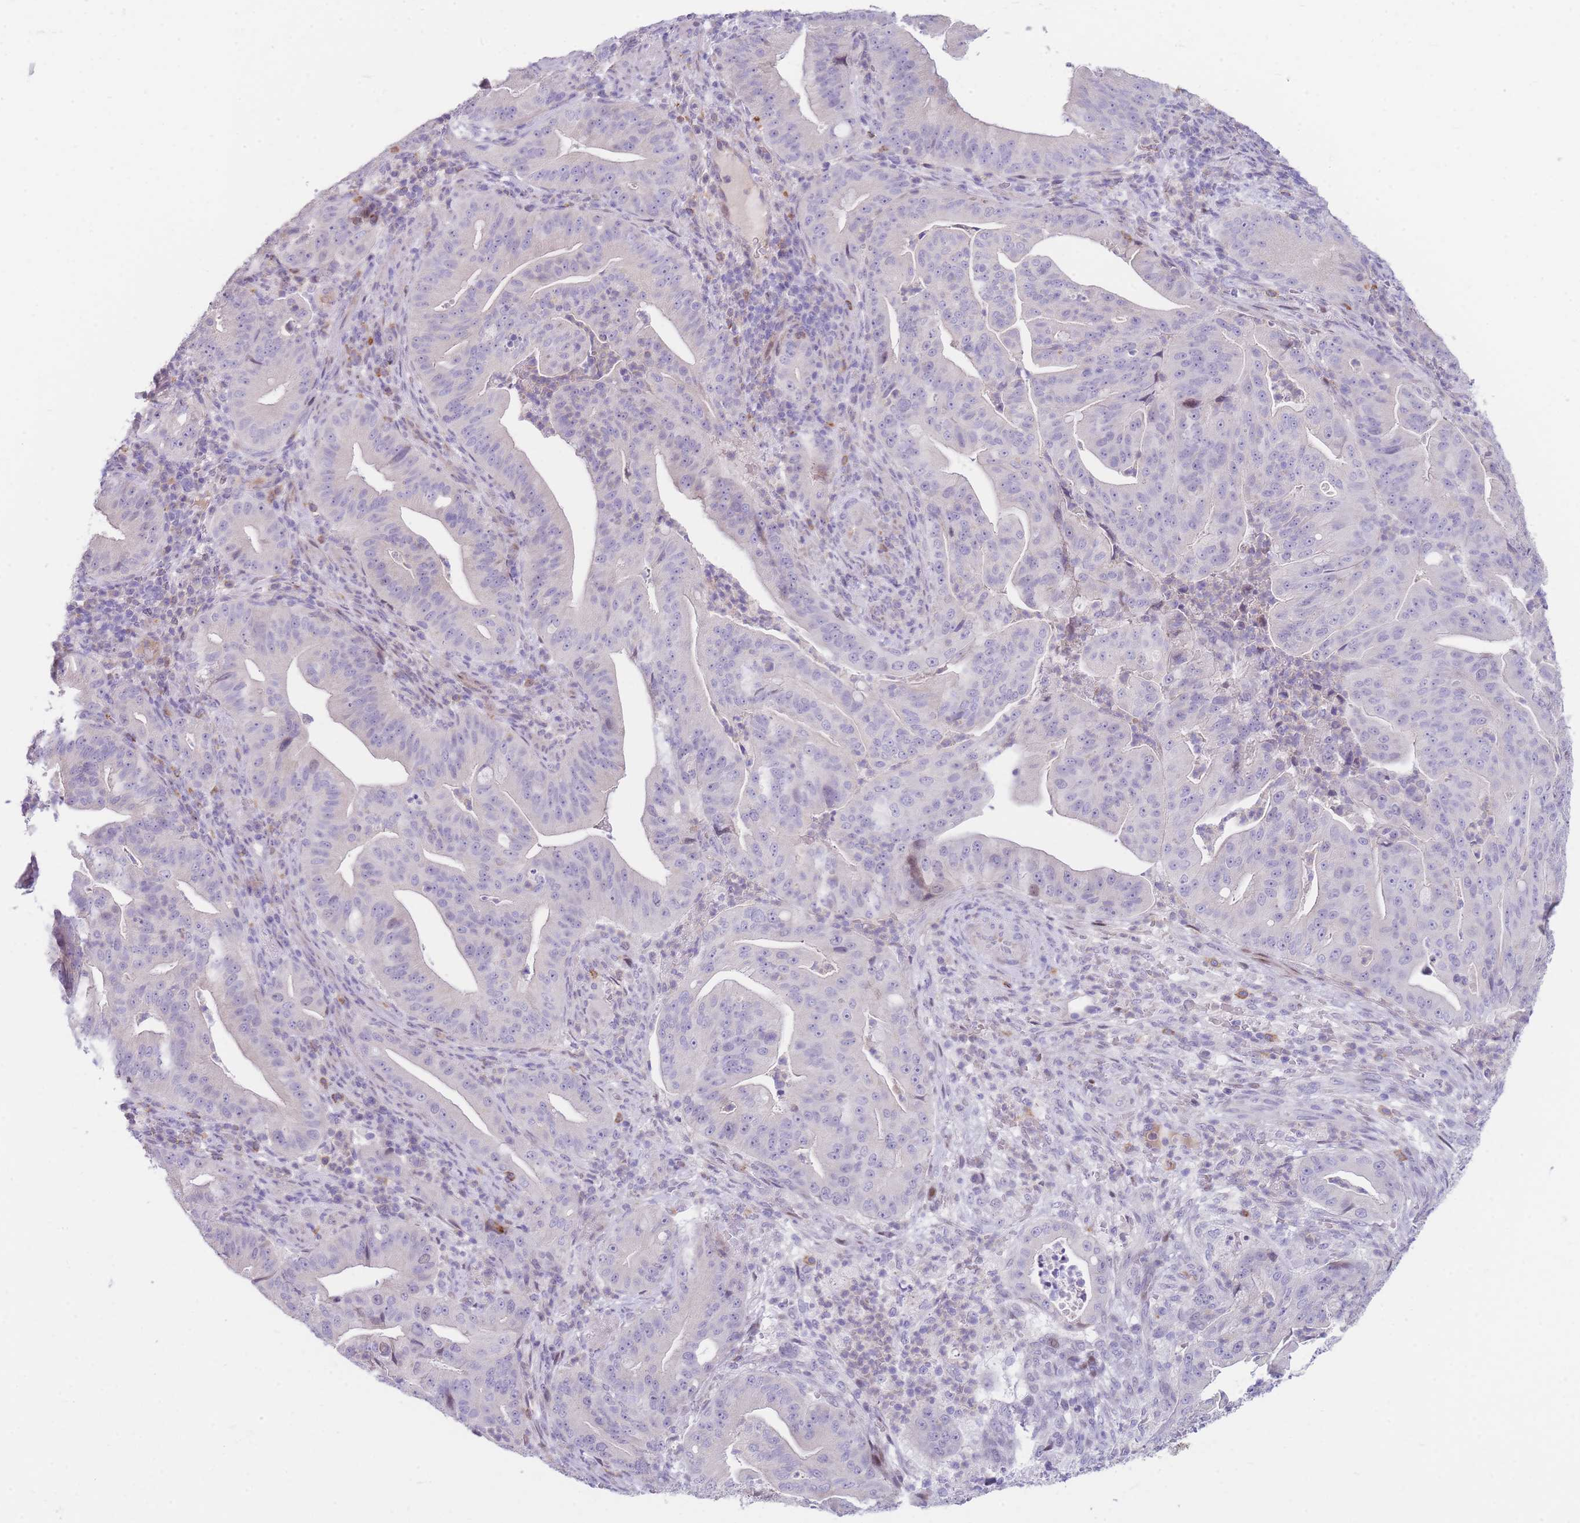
{"staining": {"intensity": "negative", "quantity": "none", "location": "none"}, "tissue": "pancreatic cancer", "cell_type": "Tumor cells", "image_type": "cancer", "snomed": [{"axis": "morphology", "description": "Adenocarcinoma, NOS"}, {"axis": "topography", "description": "Pancreas"}], "caption": "Pancreatic cancer was stained to show a protein in brown. There is no significant expression in tumor cells.", "gene": "SHCBP1", "patient": {"sex": "male", "age": 71}}